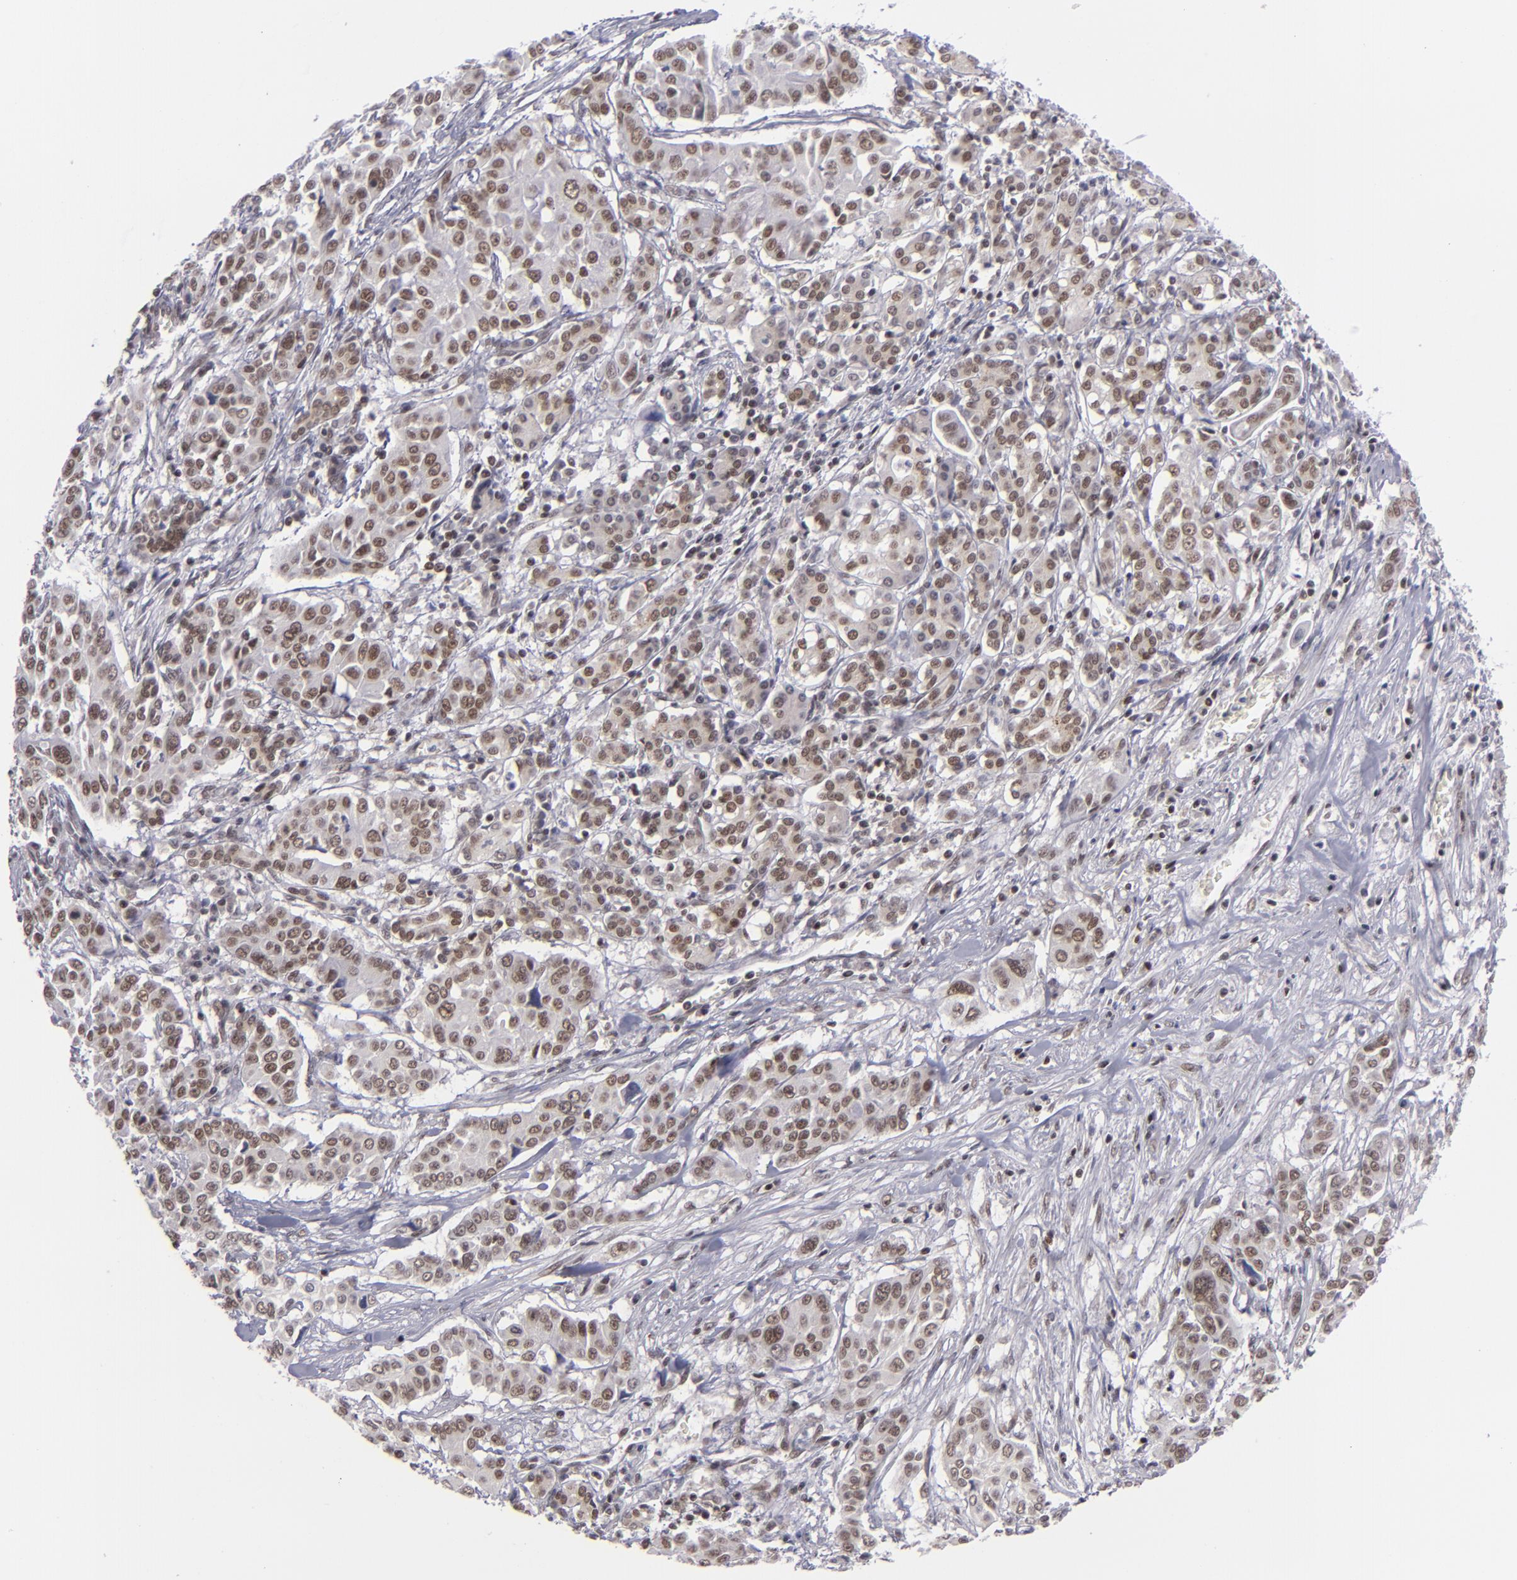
{"staining": {"intensity": "moderate", "quantity": ">75%", "location": "nuclear"}, "tissue": "pancreatic cancer", "cell_type": "Tumor cells", "image_type": "cancer", "snomed": [{"axis": "morphology", "description": "Adenocarcinoma, NOS"}, {"axis": "topography", "description": "Pancreas"}], "caption": "Tumor cells exhibit medium levels of moderate nuclear positivity in approximately >75% of cells in pancreatic cancer (adenocarcinoma).", "gene": "MLLT3", "patient": {"sex": "female", "age": 52}}